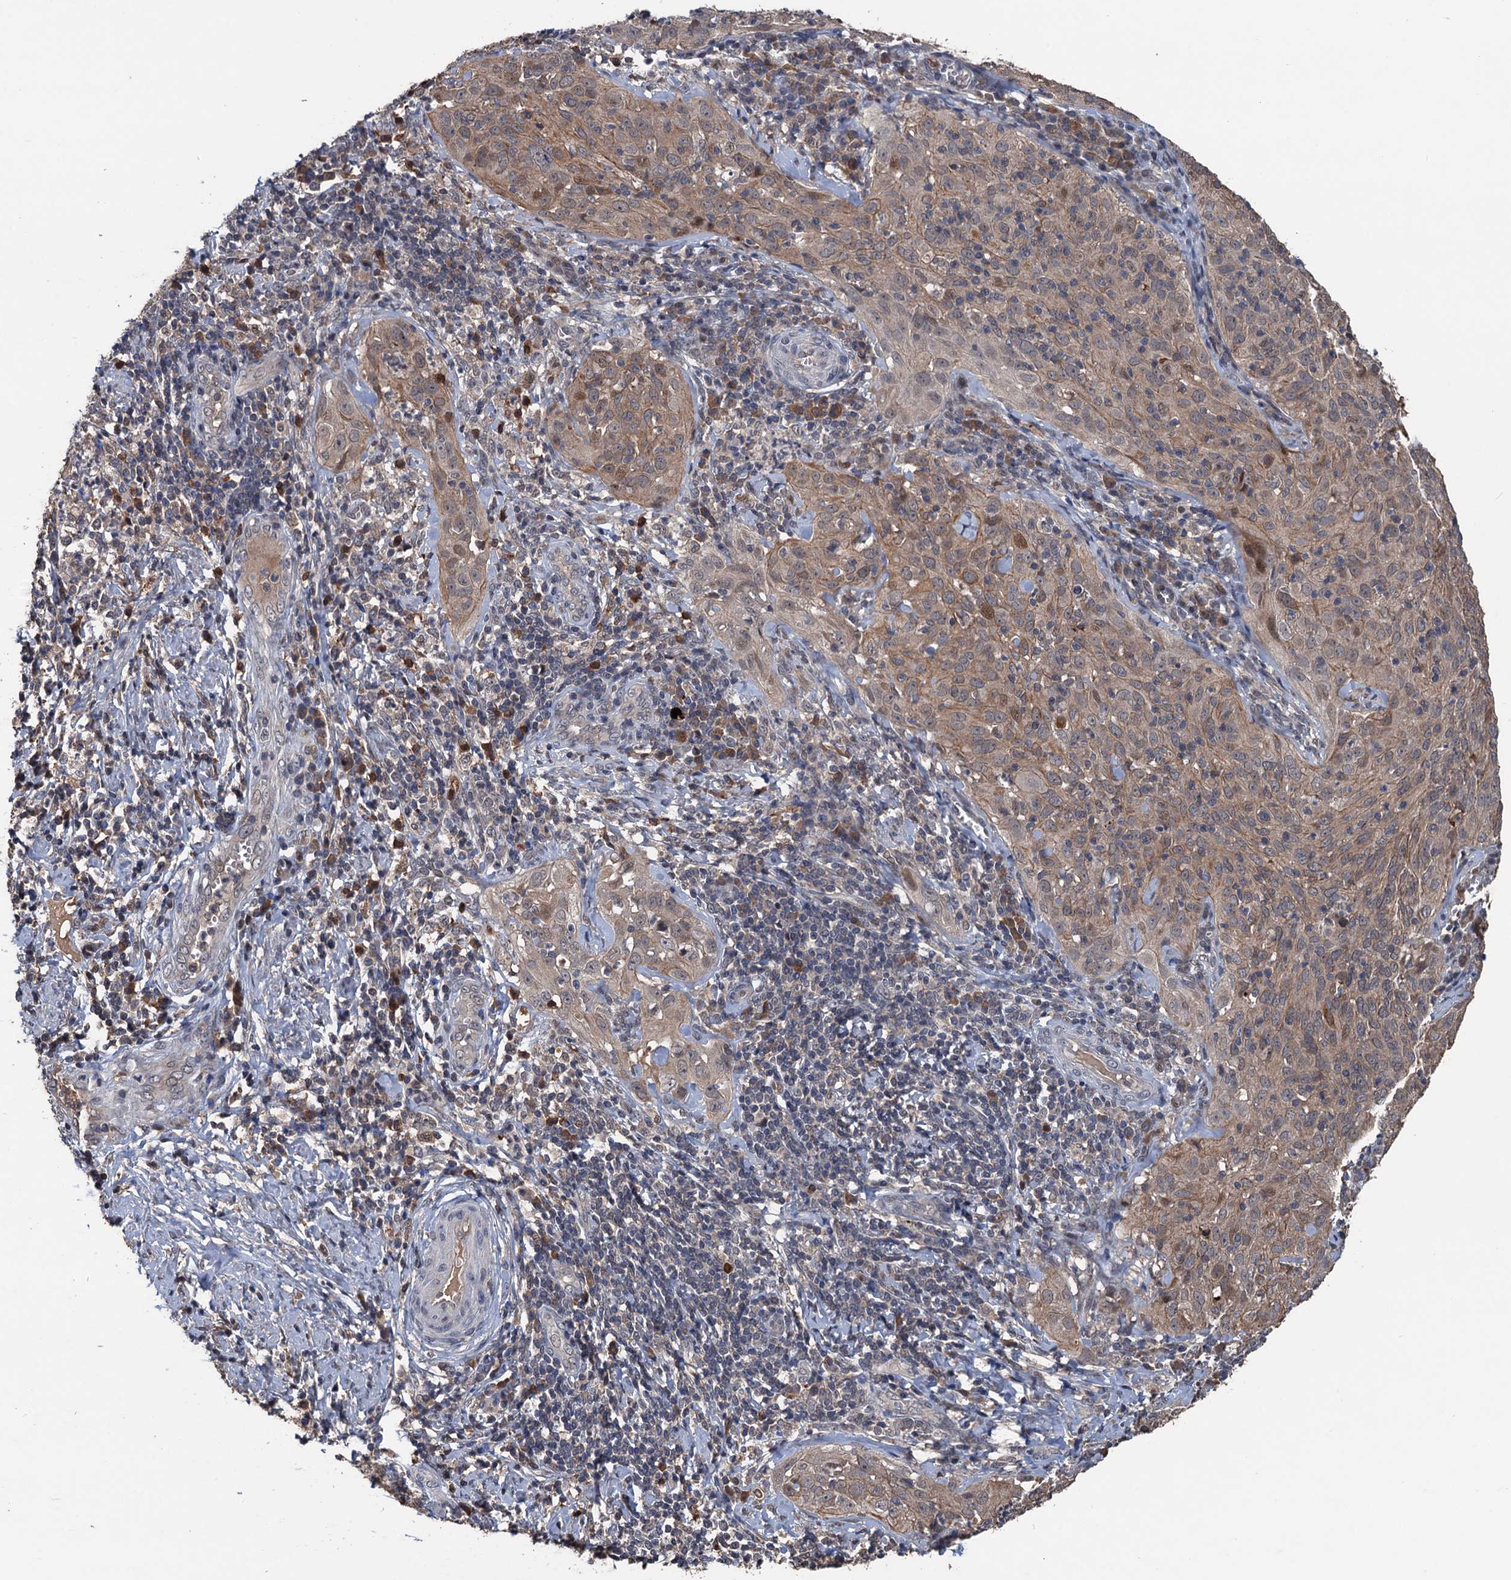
{"staining": {"intensity": "weak", "quantity": "25%-75%", "location": "cytoplasmic/membranous,nuclear"}, "tissue": "cervical cancer", "cell_type": "Tumor cells", "image_type": "cancer", "snomed": [{"axis": "morphology", "description": "Normal tissue, NOS"}, {"axis": "morphology", "description": "Squamous cell carcinoma, NOS"}, {"axis": "topography", "description": "Cervix"}], "caption": "This is an image of immunohistochemistry staining of cervical cancer (squamous cell carcinoma), which shows weak staining in the cytoplasmic/membranous and nuclear of tumor cells.", "gene": "ZNF438", "patient": {"sex": "female", "age": 31}}